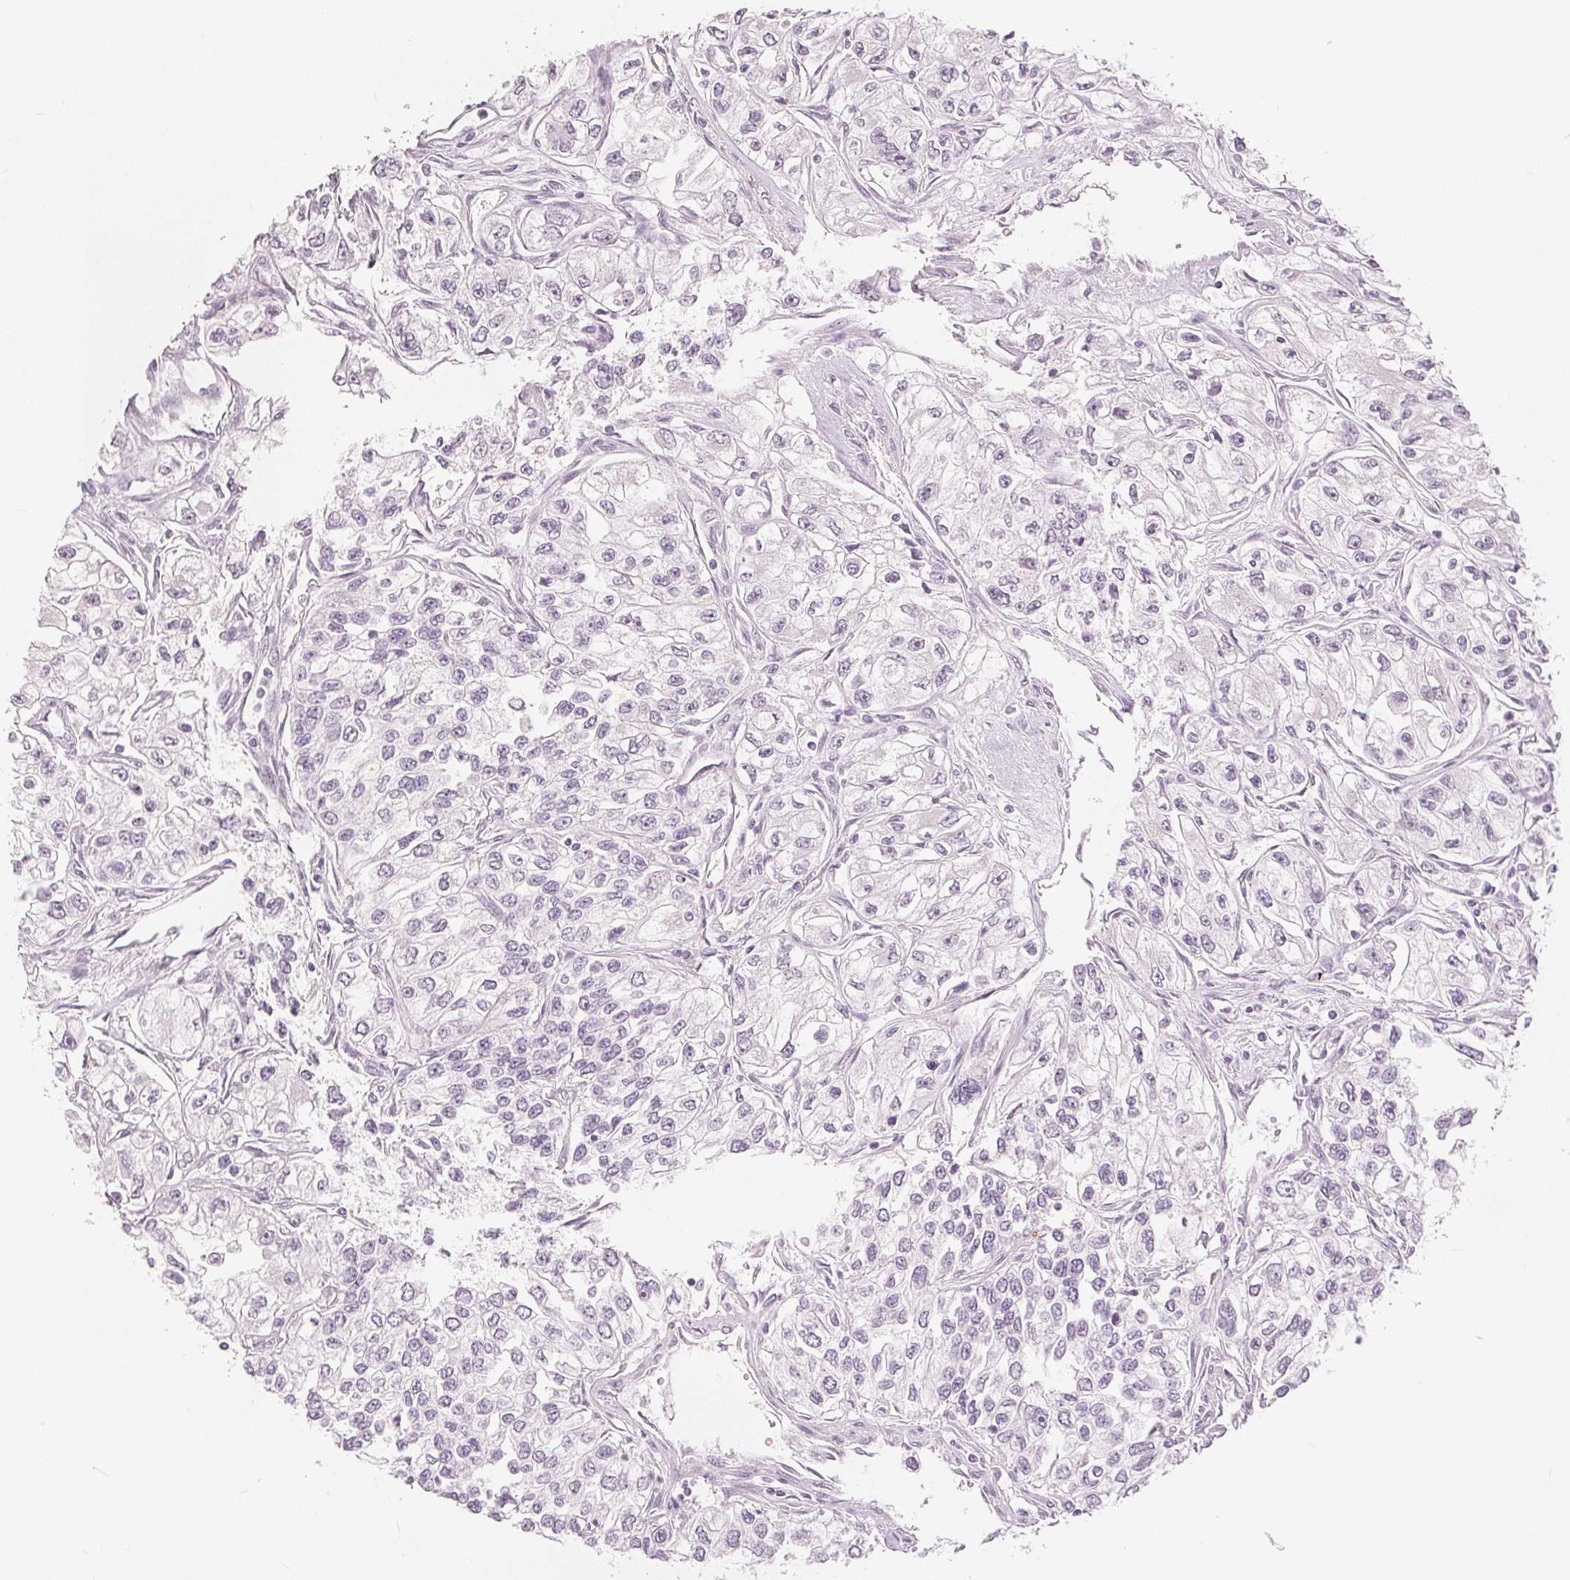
{"staining": {"intensity": "negative", "quantity": "none", "location": "none"}, "tissue": "renal cancer", "cell_type": "Tumor cells", "image_type": "cancer", "snomed": [{"axis": "morphology", "description": "Adenocarcinoma, NOS"}, {"axis": "topography", "description": "Kidney"}], "caption": "IHC micrograph of neoplastic tissue: renal cancer stained with DAB (3,3'-diaminobenzidine) exhibits no significant protein positivity in tumor cells.", "gene": "SLC27A5", "patient": {"sex": "female", "age": 59}}